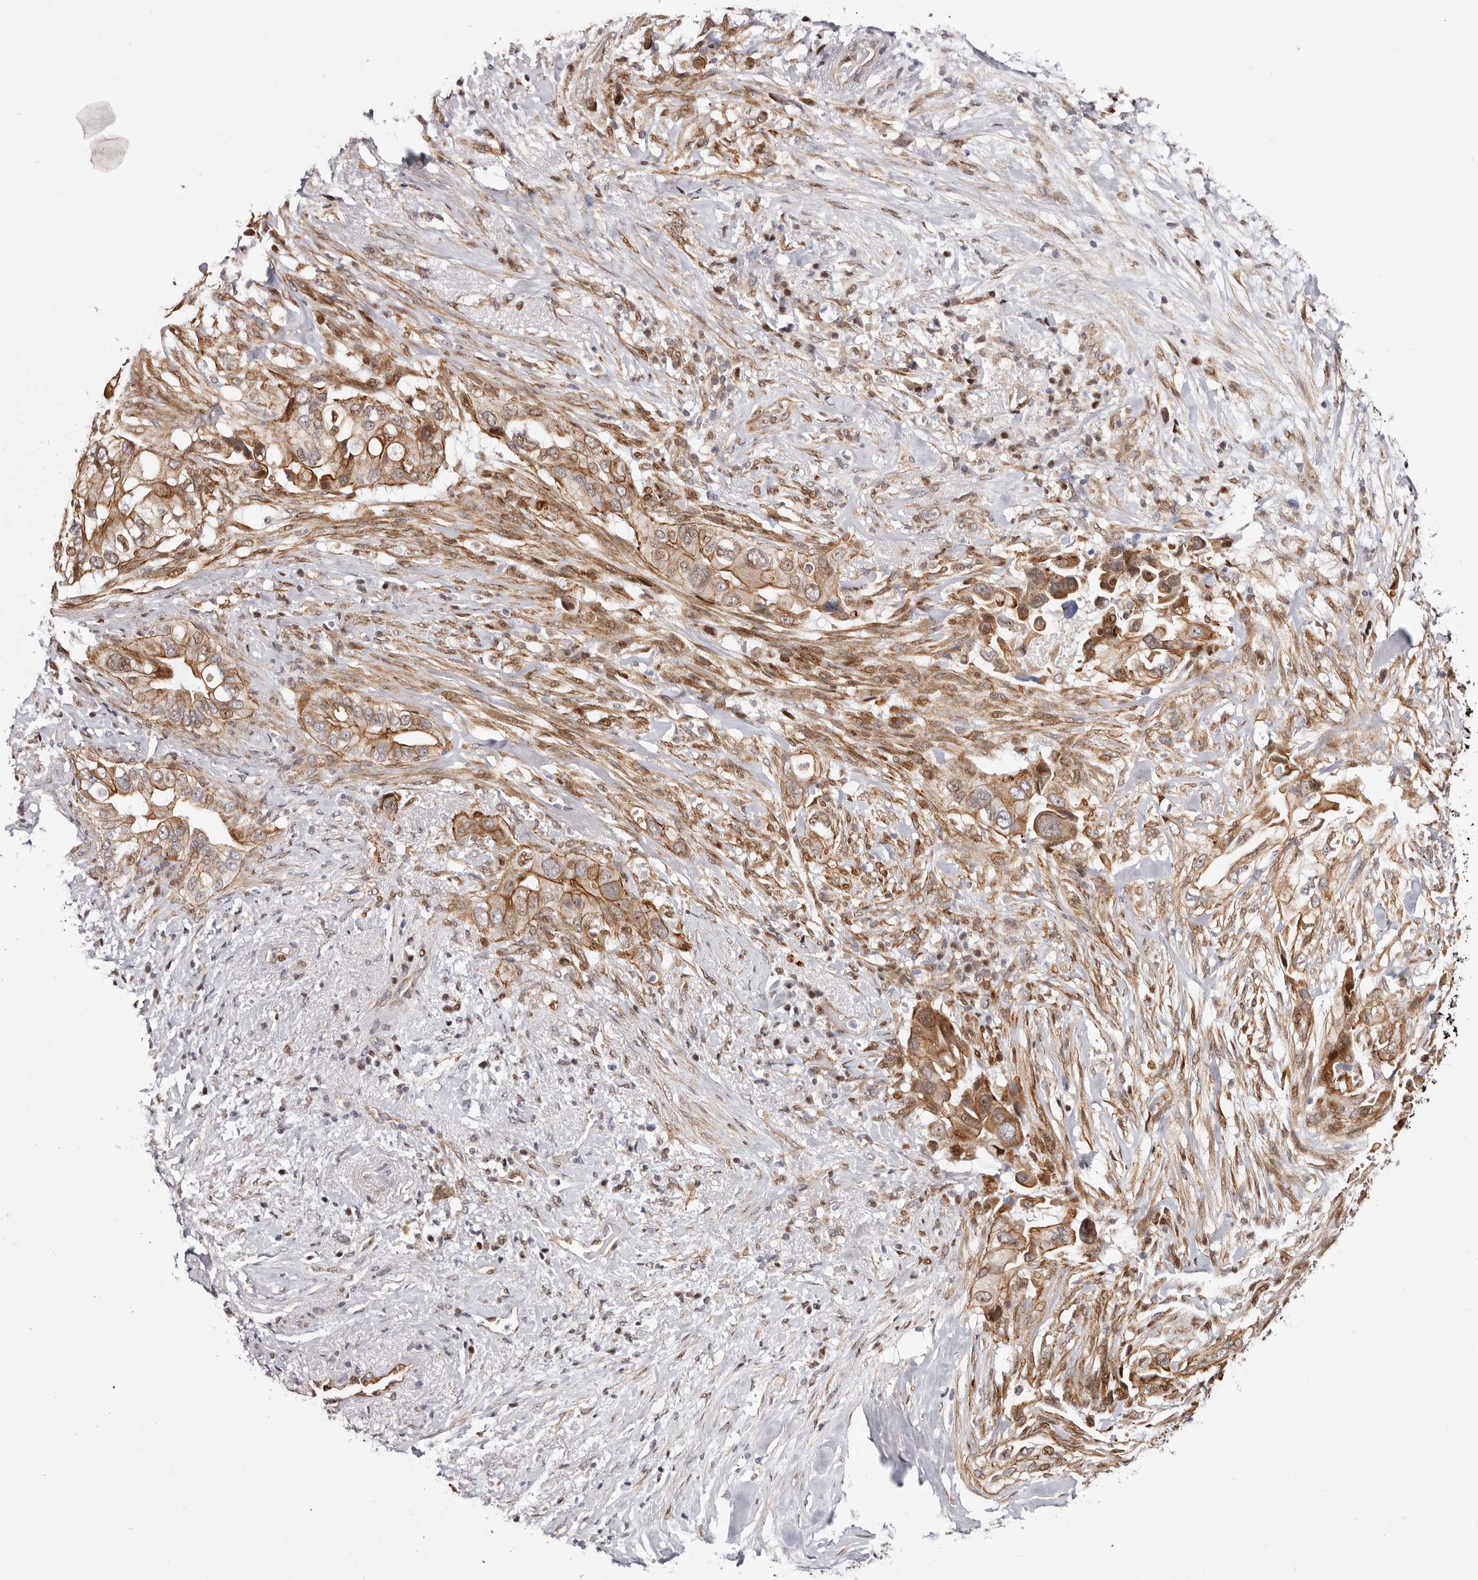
{"staining": {"intensity": "moderate", "quantity": ">75%", "location": "cytoplasmic/membranous"}, "tissue": "pancreatic cancer", "cell_type": "Tumor cells", "image_type": "cancer", "snomed": [{"axis": "morphology", "description": "Inflammation, NOS"}, {"axis": "morphology", "description": "Adenocarcinoma, NOS"}, {"axis": "topography", "description": "Pancreas"}], "caption": "A photomicrograph of adenocarcinoma (pancreatic) stained for a protein reveals moderate cytoplasmic/membranous brown staining in tumor cells.", "gene": "EPHX3", "patient": {"sex": "female", "age": 56}}